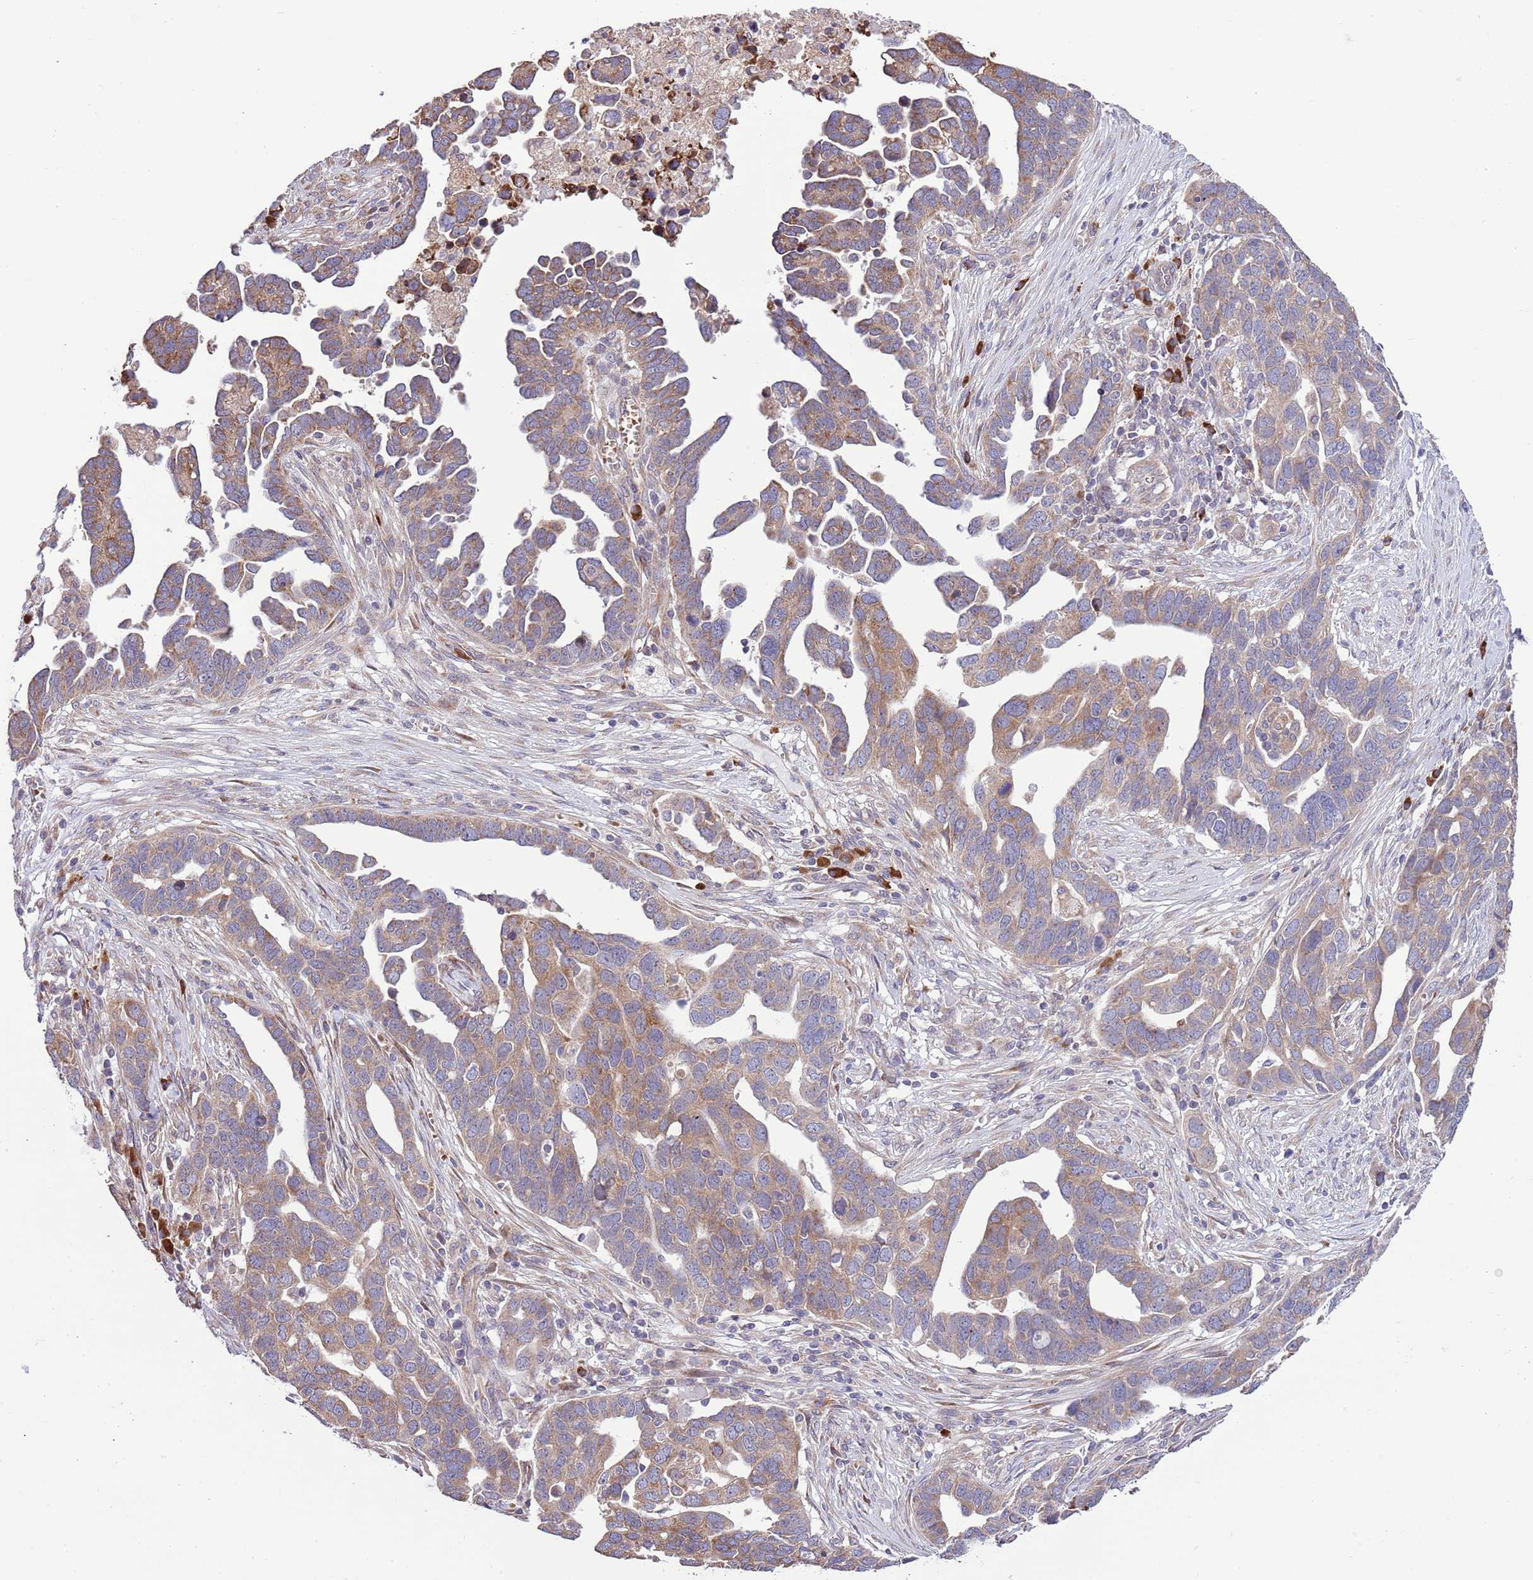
{"staining": {"intensity": "moderate", "quantity": ">75%", "location": "cytoplasmic/membranous"}, "tissue": "ovarian cancer", "cell_type": "Tumor cells", "image_type": "cancer", "snomed": [{"axis": "morphology", "description": "Cystadenocarcinoma, serous, NOS"}, {"axis": "topography", "description": "Ovary"}], "caption": "Serous cystadenocarcinoma (ovarian) tissue reveals moderate cytoplasmic/membranous expression in approximately >75% of tumor cells", "gene": "DAND5", "patient": {"sex": "female", "age": 54}}